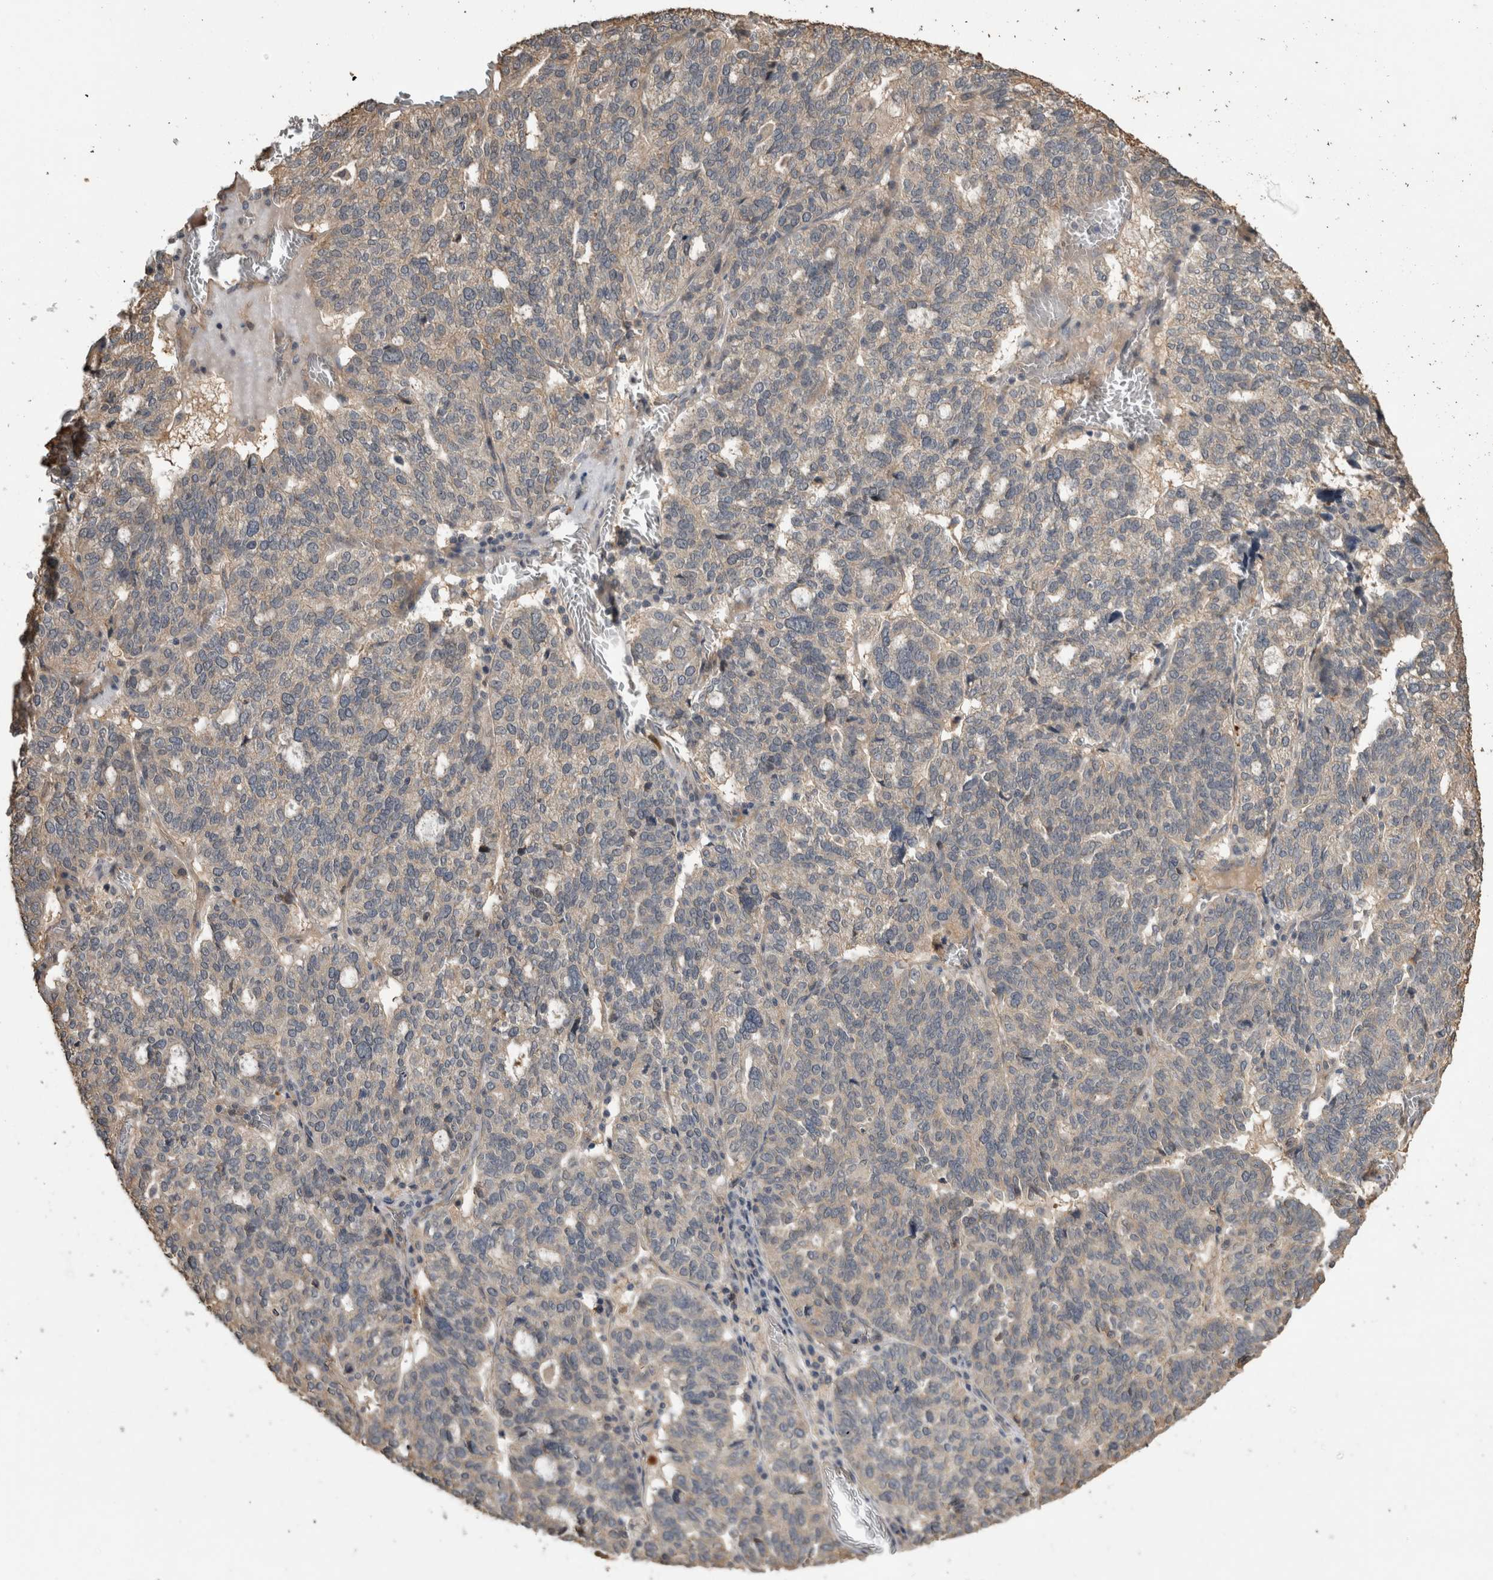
{"staining": {"intensity": "weak", "quantity": "25%-75%", "location": "cytoplasmic/membranous"}, "tissue": "ovarian cancer", "cell_type": "Tumor cells", "image_type": "cancer", "snomed": [{"axis": "morphology", "description": "Cystadenocarcinoma, serous, NOS"}, {"axis": "topography", "description": "Ovary"}], "caption": "This image displays ovarian cancer stained with immunohistochemistry to label a protein in brown. The cytoplasmic/membranous of tumor cells show weak positivity for the protein. Nuclei are counter-stained blue.", "gene": "RHPN1", "patient": {"sex": "female", "age": 59}}